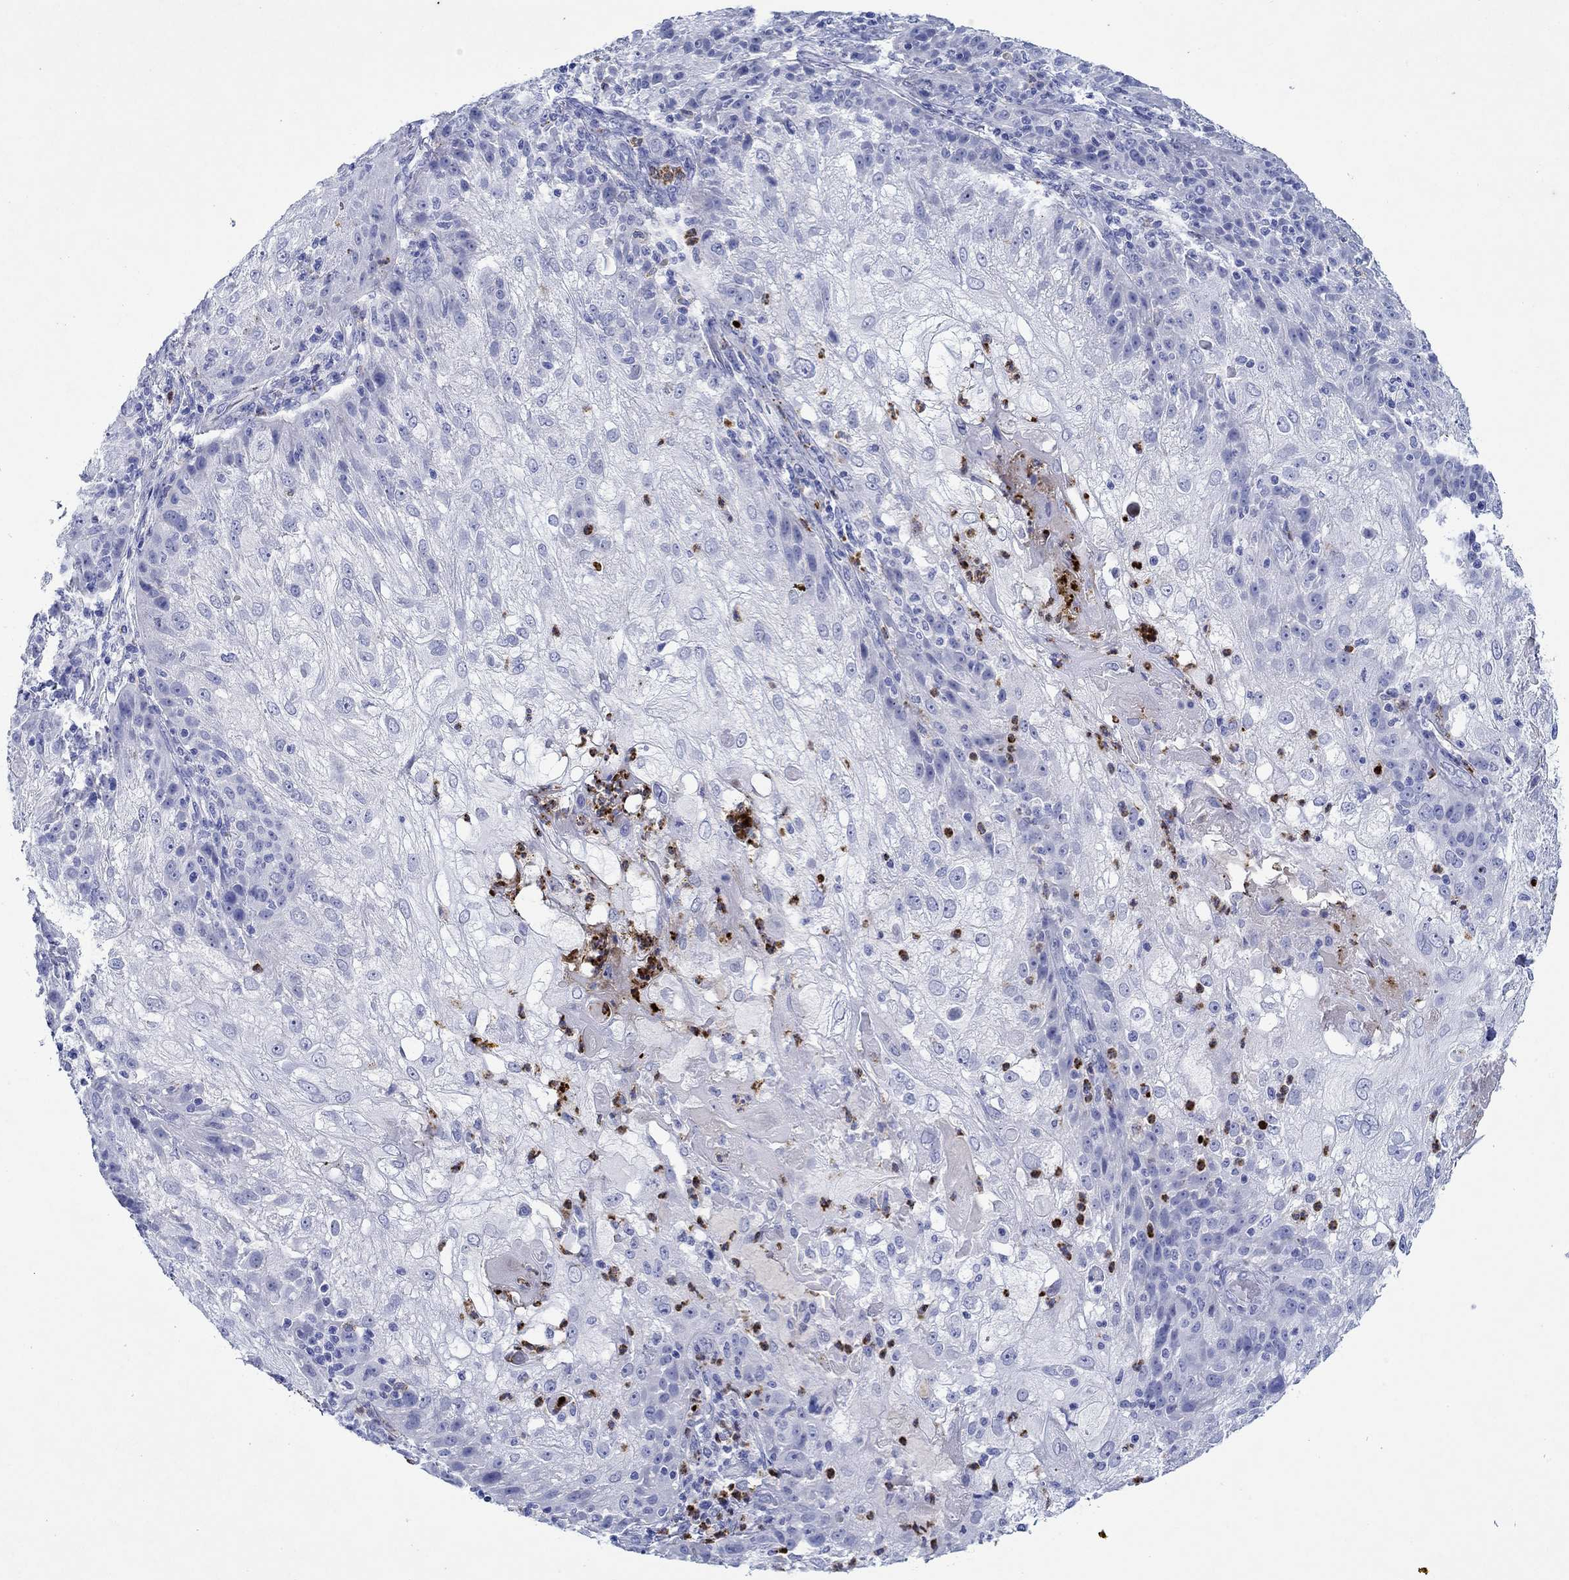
{"staining": {"intensity": "negative", "quantity": "none", "location": "none"}, "tissue": "skin cancer", "cell_type": "Tumor cells", "image_type": "cancer", "snomed": [{"axis": "morphology", "description": "Normal tissue, NOS"}, {"axis": "morphology", "description": "Squamous cell carcinoma, NOS"}, {"axis": "topography", "description": "Skin"}], "caption": "This micrograph is of skin cancer stained with immunohistochemistry (IHC) to label a protein in brown with the nuclei are counter-stained blue. There is no expression in tumor cells.", "gene": "EPX", "patient": {"sex": "female", "age": 83}}